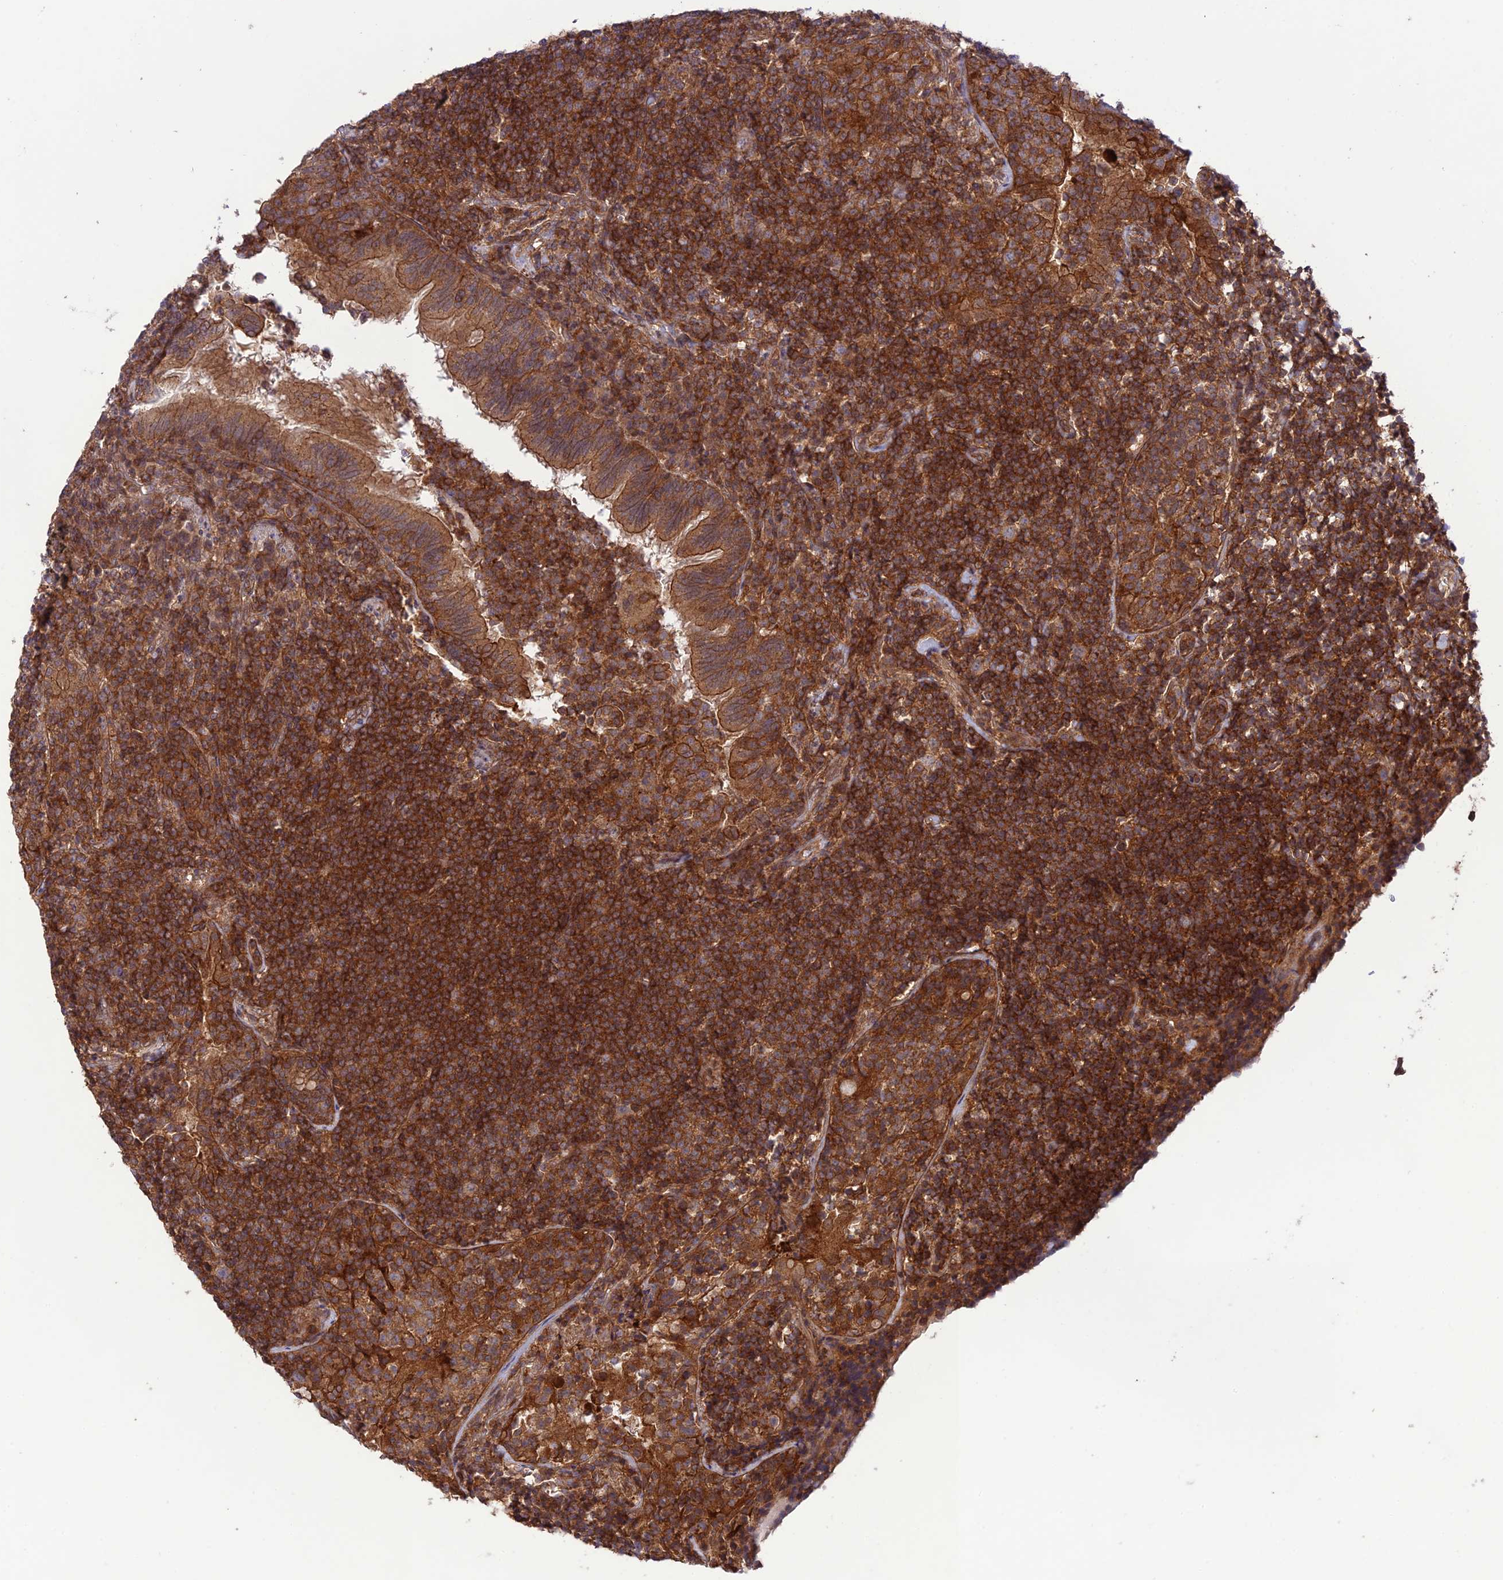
{"staining": {"intensity": "moderate", "quantity": ">75%", "location": "cytoplasmic/membranous"}, "tissue": "lymphoma", "cell_type": "Tumor cells", "image_type": "cancer", "snomed": [{"axis": "morphology", "description": "Malignant lymphoma, non-Hodgkin's type, Low grade"}, {"axis": "topography", "description": "Lung"}], "caption": "An IHC photomicrograph of tumor tissue is shown. Protein staining in brown shows moderate cytoplasmic/membranous positivity in malignant lymphoma, non-Hodgkin's type (low-grade) within tumor cells. (Brightfield microscopy of DAB IHC at high magnification).", "gene": "FCHSD1", "patient": {"sex": "female", "age": 71}}